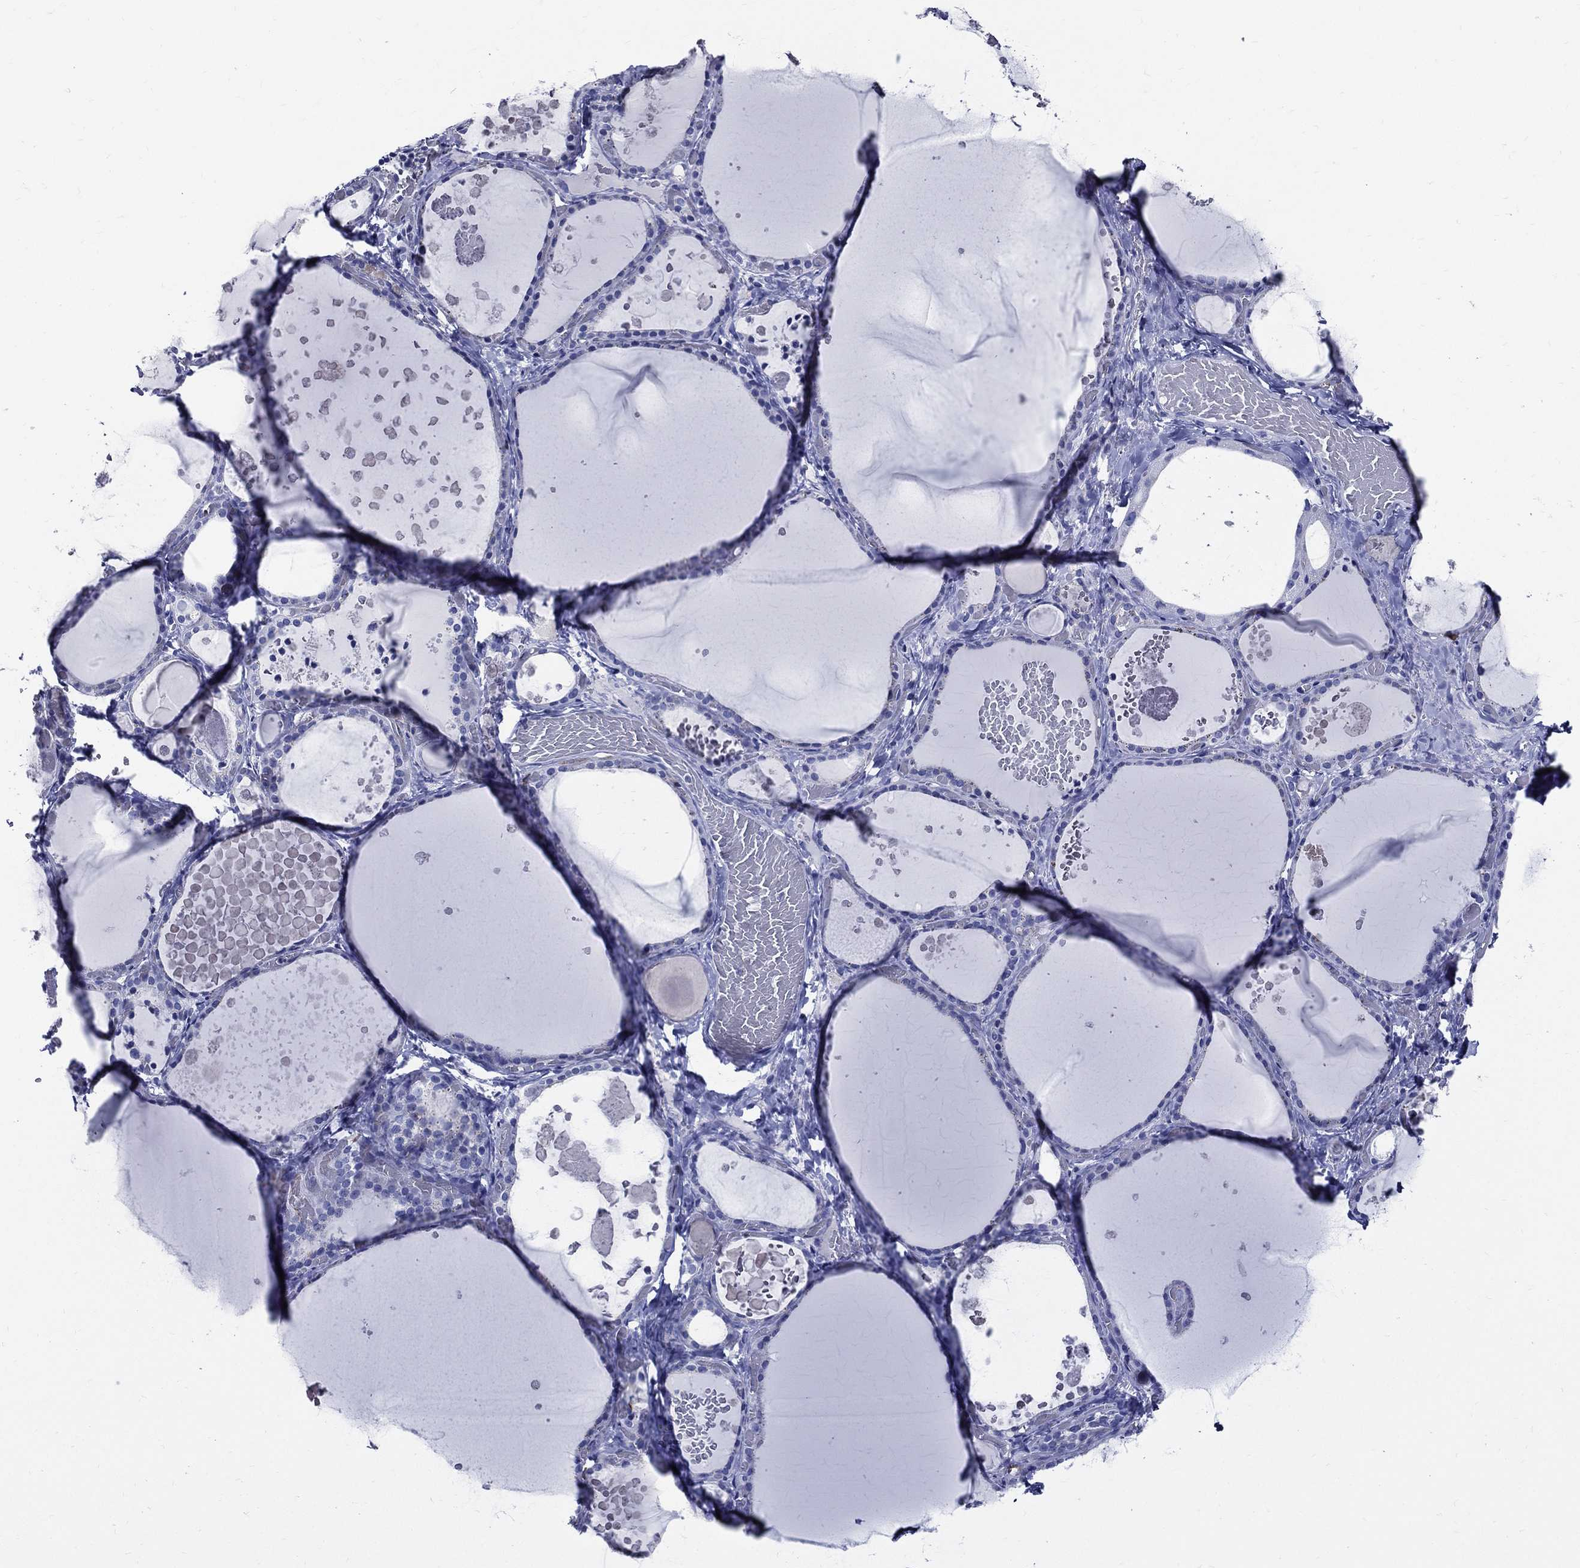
{"staining": {"intensity": "negative", "quantity": "none", "location": "none"}, "tissue": "thyroid gland", "cell_type": "Glandular cells", "image_type": "normal", "snomed": [{"axis": "morphology", "description": "Normal tissue, NOS"}, {"axis": "topography", "description": "Thyroid gland"}], "caption": "There is no significant expression in glandular cells of thyroid gland. (DAB immunohistochemistry (IHC), high magnification).", "gene": "ACE2", "patient": {"sex": "female", "age": 56}}